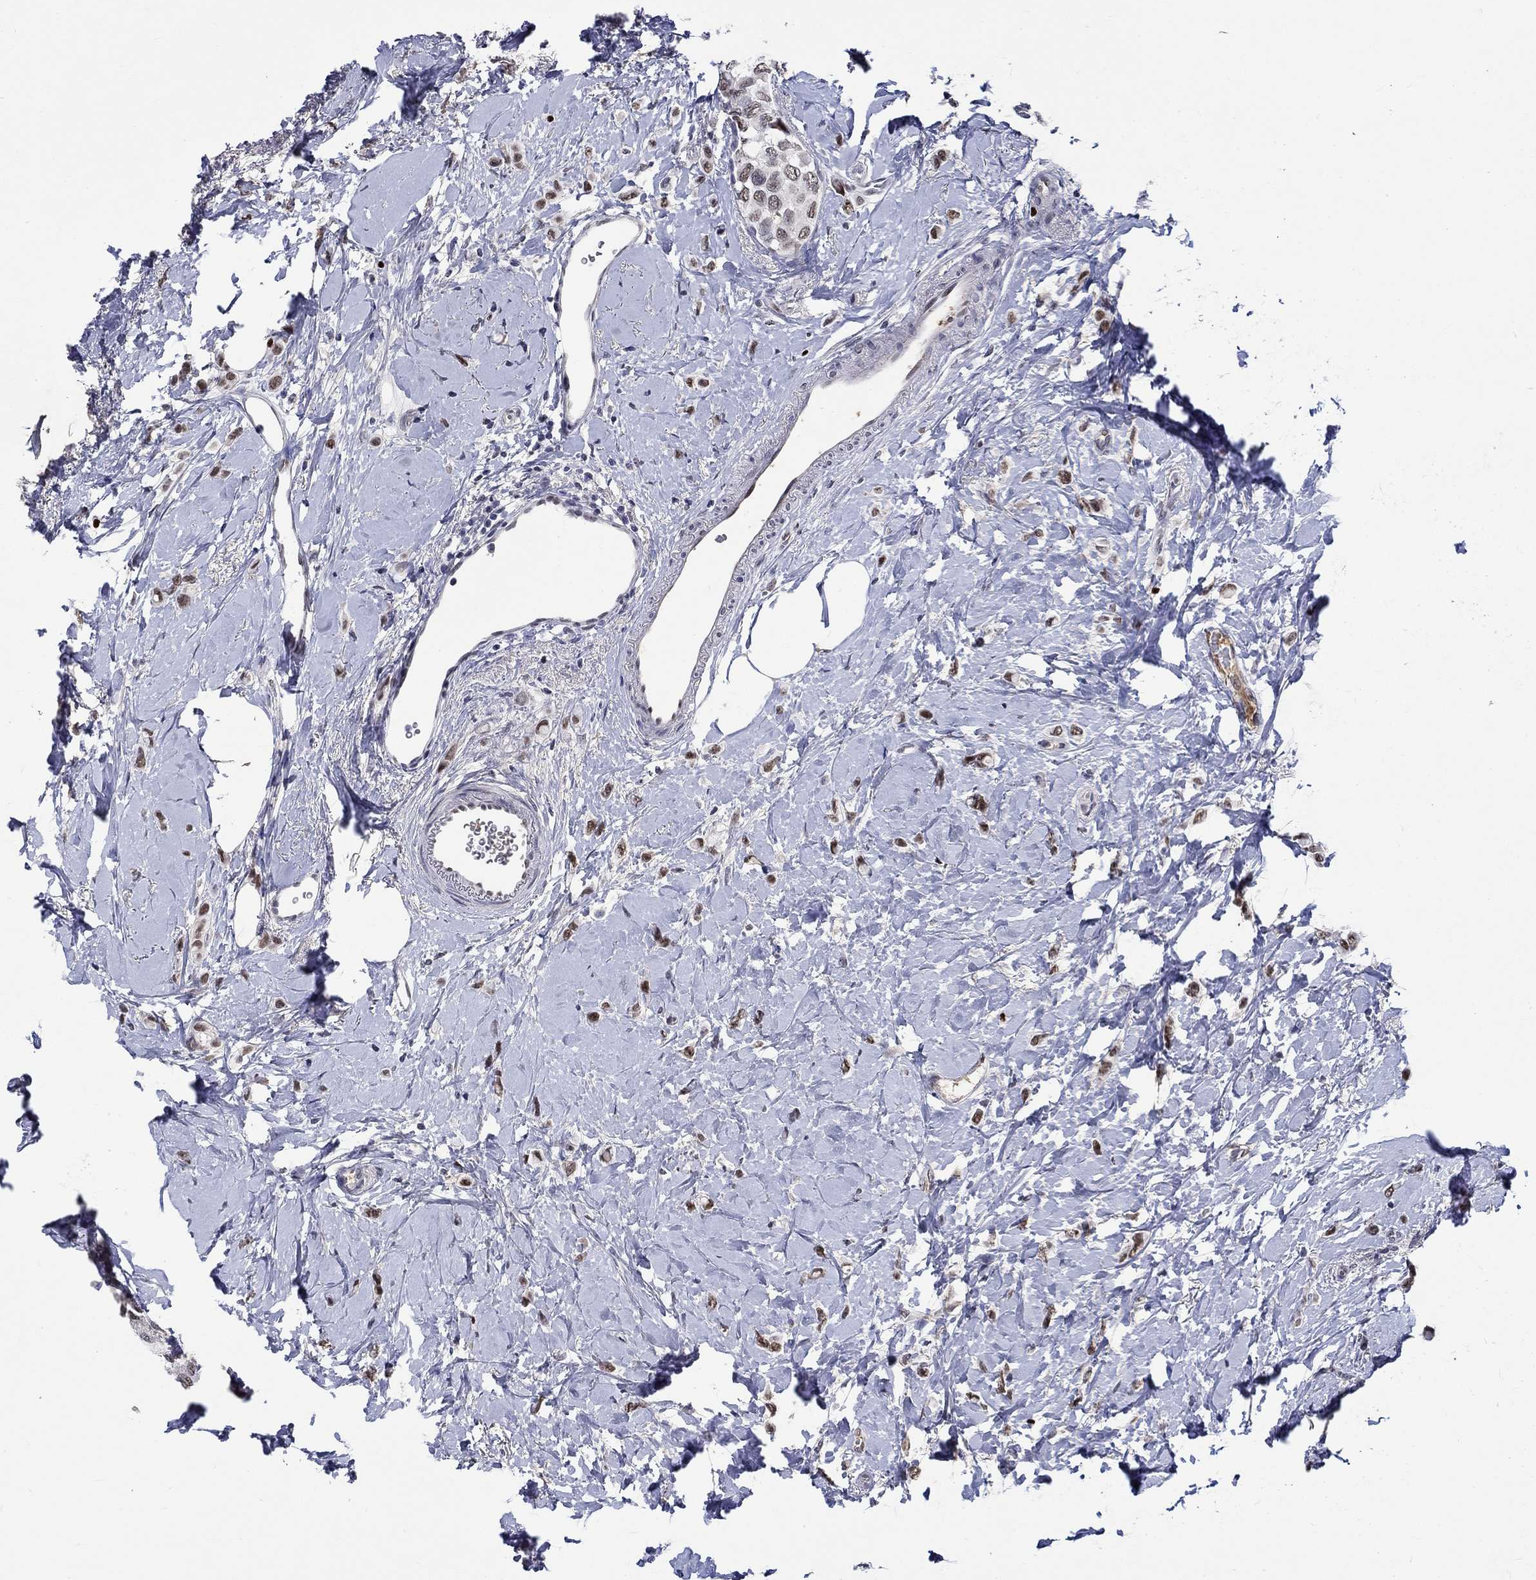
{"staining": {"intensity": "strong", "quantity": "25%-75%", "location": "nuclear"}, "tissue": "breast cancer", "cell_type": "Tumor cells", "image_type": "cancer", "snomed": [{"axis": "morphology", "description": "Lobular carcinoma"}, {"axis": "topography", "description": "Breast"}], "caption": "Strong nuclear protein expression is seen in about 25%-75% of tumor cells in breast lobular carcinoma. (Stains: DAB in brown, nuclei in blue, Microscopy: brightfield microscopy at high magnification).", "gene": "GATA2", "patient": {"sex": "female", "age": 66}}